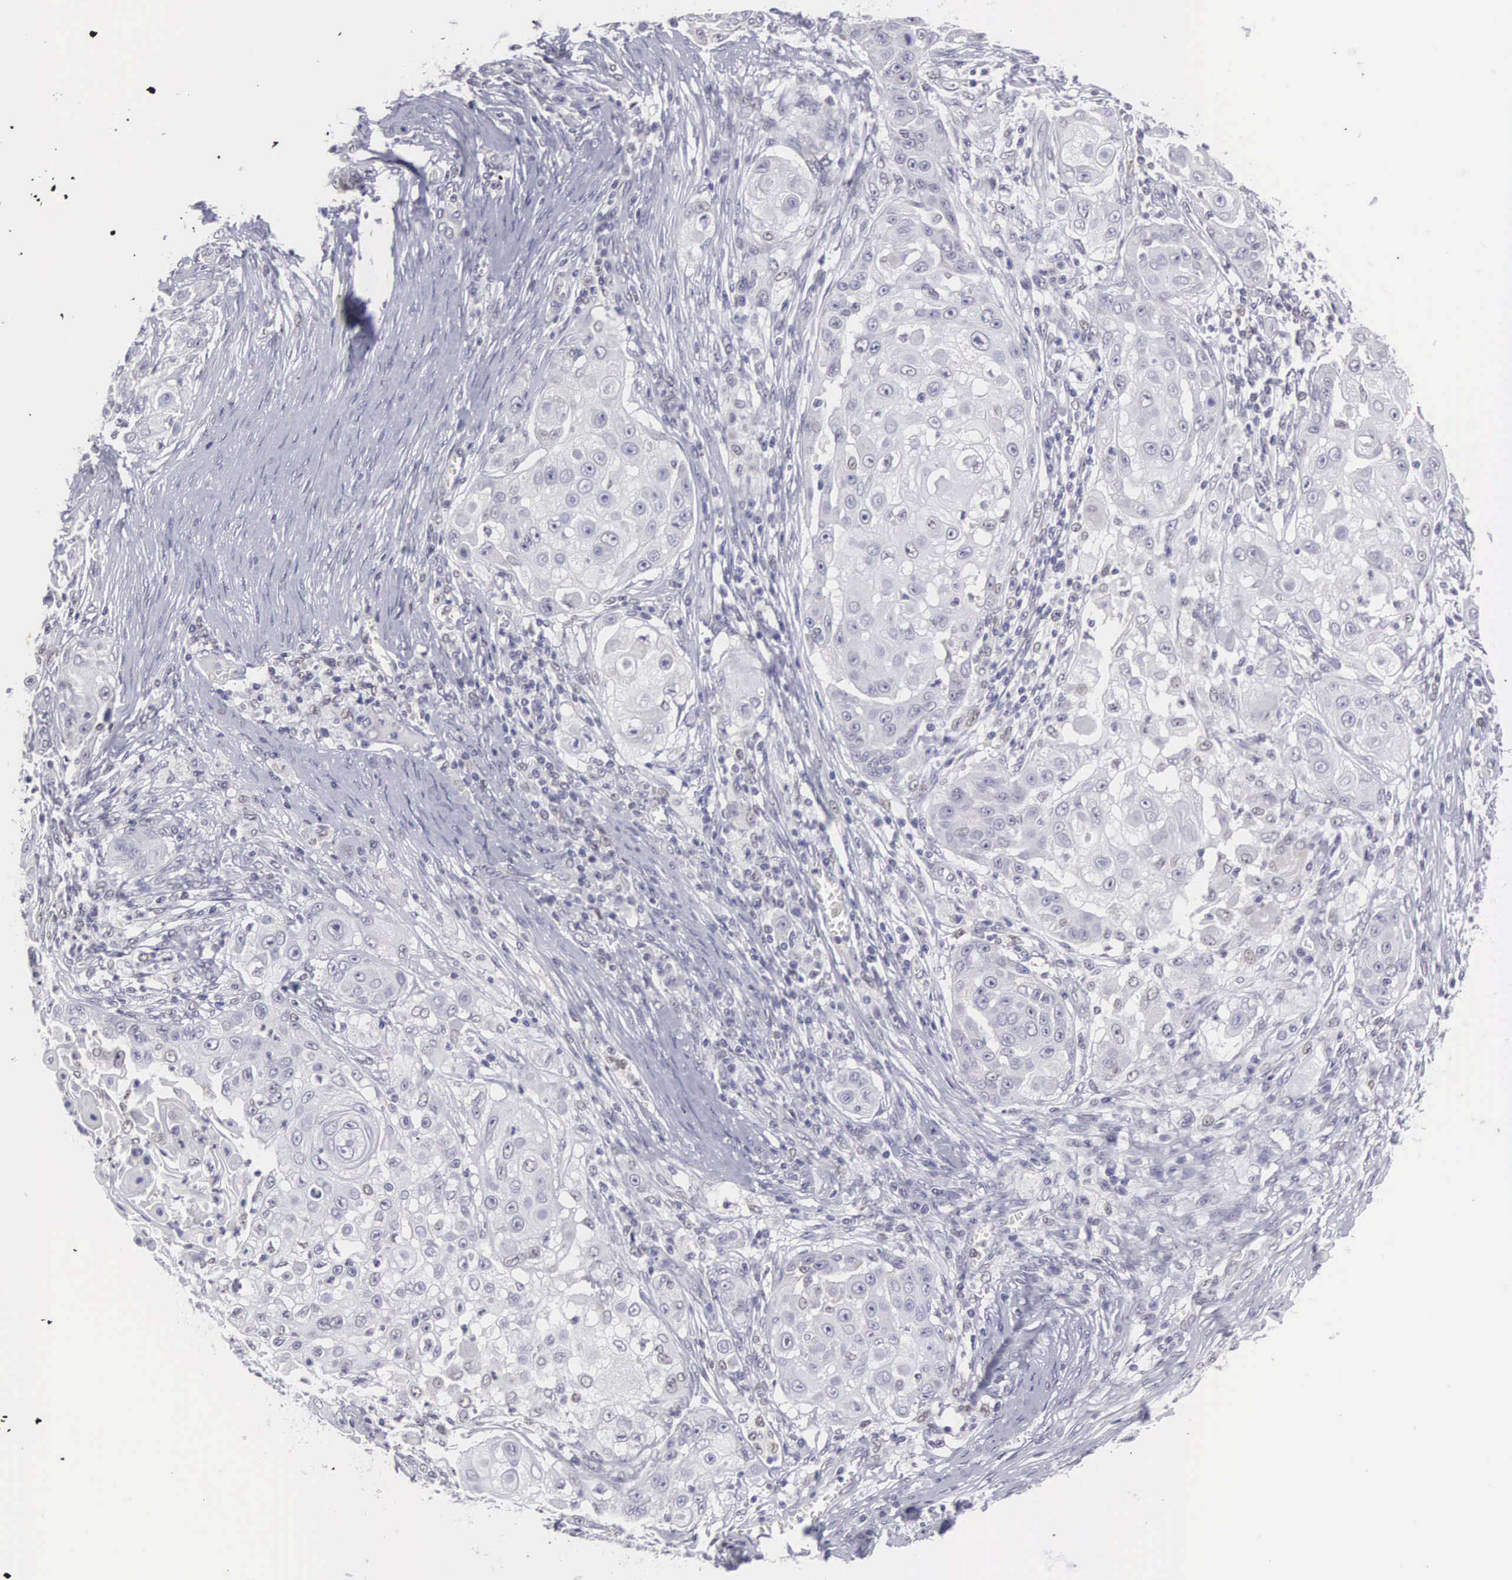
{"staining": {"intensity": "negative", "quantity": "none", "location": "none"}, "tissue": "skin cancer", "cell_type": "Tumor cells", "image_type": "cancer", "snomed": [{"axis": "morphology", "description": "Squamous cell carcinoma, NOS"}, {"axis": "topography", "description": "Skin"}], "caption": "An immunohistochemistry (IHC) micrograph of squamous cell carcinoma (skin) is shown. There is no staining in tumor cells of squamous cell carcinoma (skin).", "gene": "ETV6", "patient": {"sex": "female", "age": 57}}